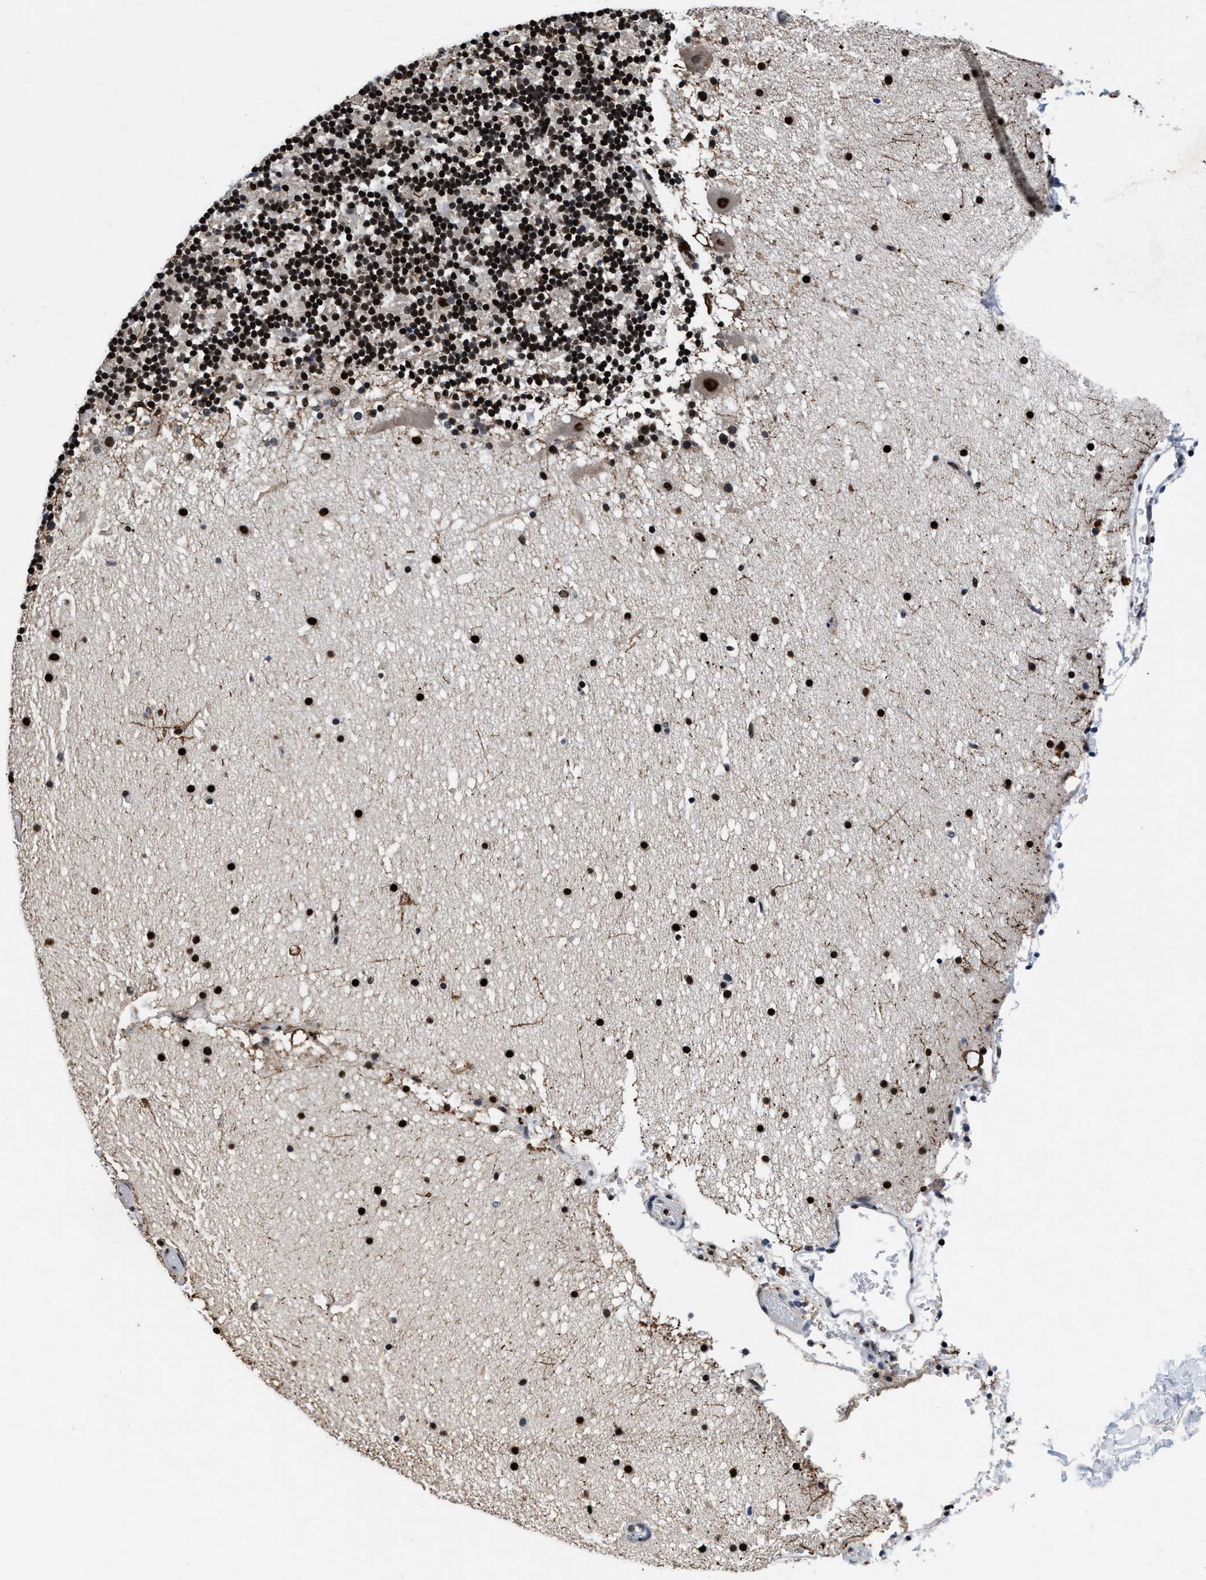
{"staining": {"intensity": "strong", "quantity": ">75%", "location": "nuclear"}, "tissue": "cerebellum", "cell_type": "Cells in granular layer", "image_type": "normal", "snomed": [{"axis": "morphology", "description": "Normal tissue, NOS"}, {"axis": "topography", "description": "Cerebellum"}], "caption": "The immunohistochemical stain shows strong nuclear expression in cells in granular layer of unremarkable cerebellum. (Stains: DAB (3,3'-diaminobenzidine) in brown, nuclei in blue, Microscopy: brightfield microscopy at high magnification).", "gene": "WDR81", "patient": {"sex": "male", "age": 57}}